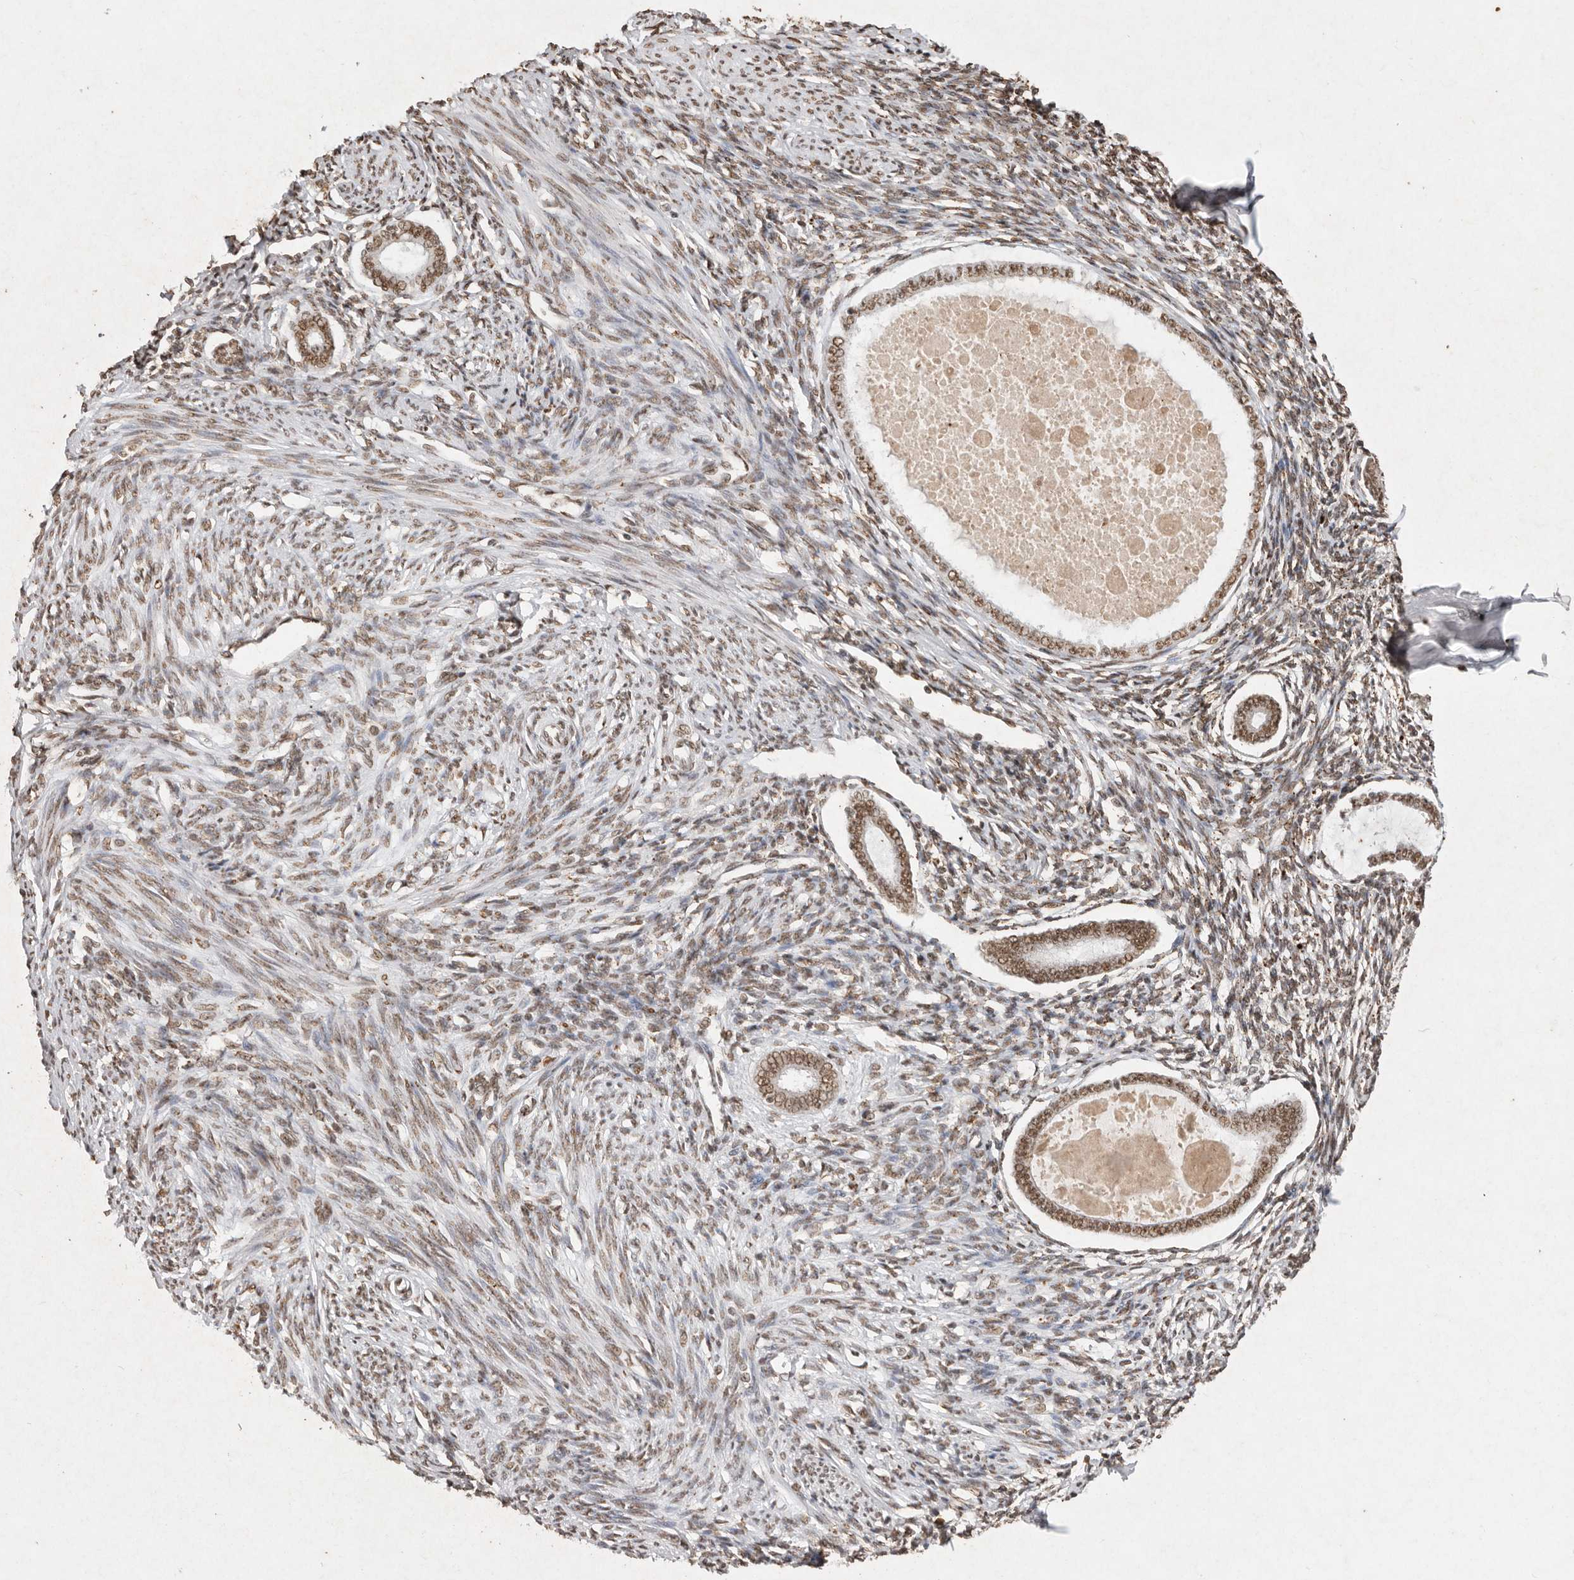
{"staining": {"intensity": "moderate", "quantity": ">75%", "location": "nuclear"}, "tissue": "endometrium", "cell_type": "Cells in endometrial stroma", "image_type": "normal", "snomed": [{"axis": "morphology", "description": "Normal tissue, NOS"}, {"axis": "topography", "description": "Endometrium"}], "caption": "This micrograph exhibits IHC staining of unremarkable endometrium, with medium moderate nuclear positivity in about >75% of cells in endometrial stroma.", "gene": "NKX3", "patient": {"sex": "female", "age": 56}}